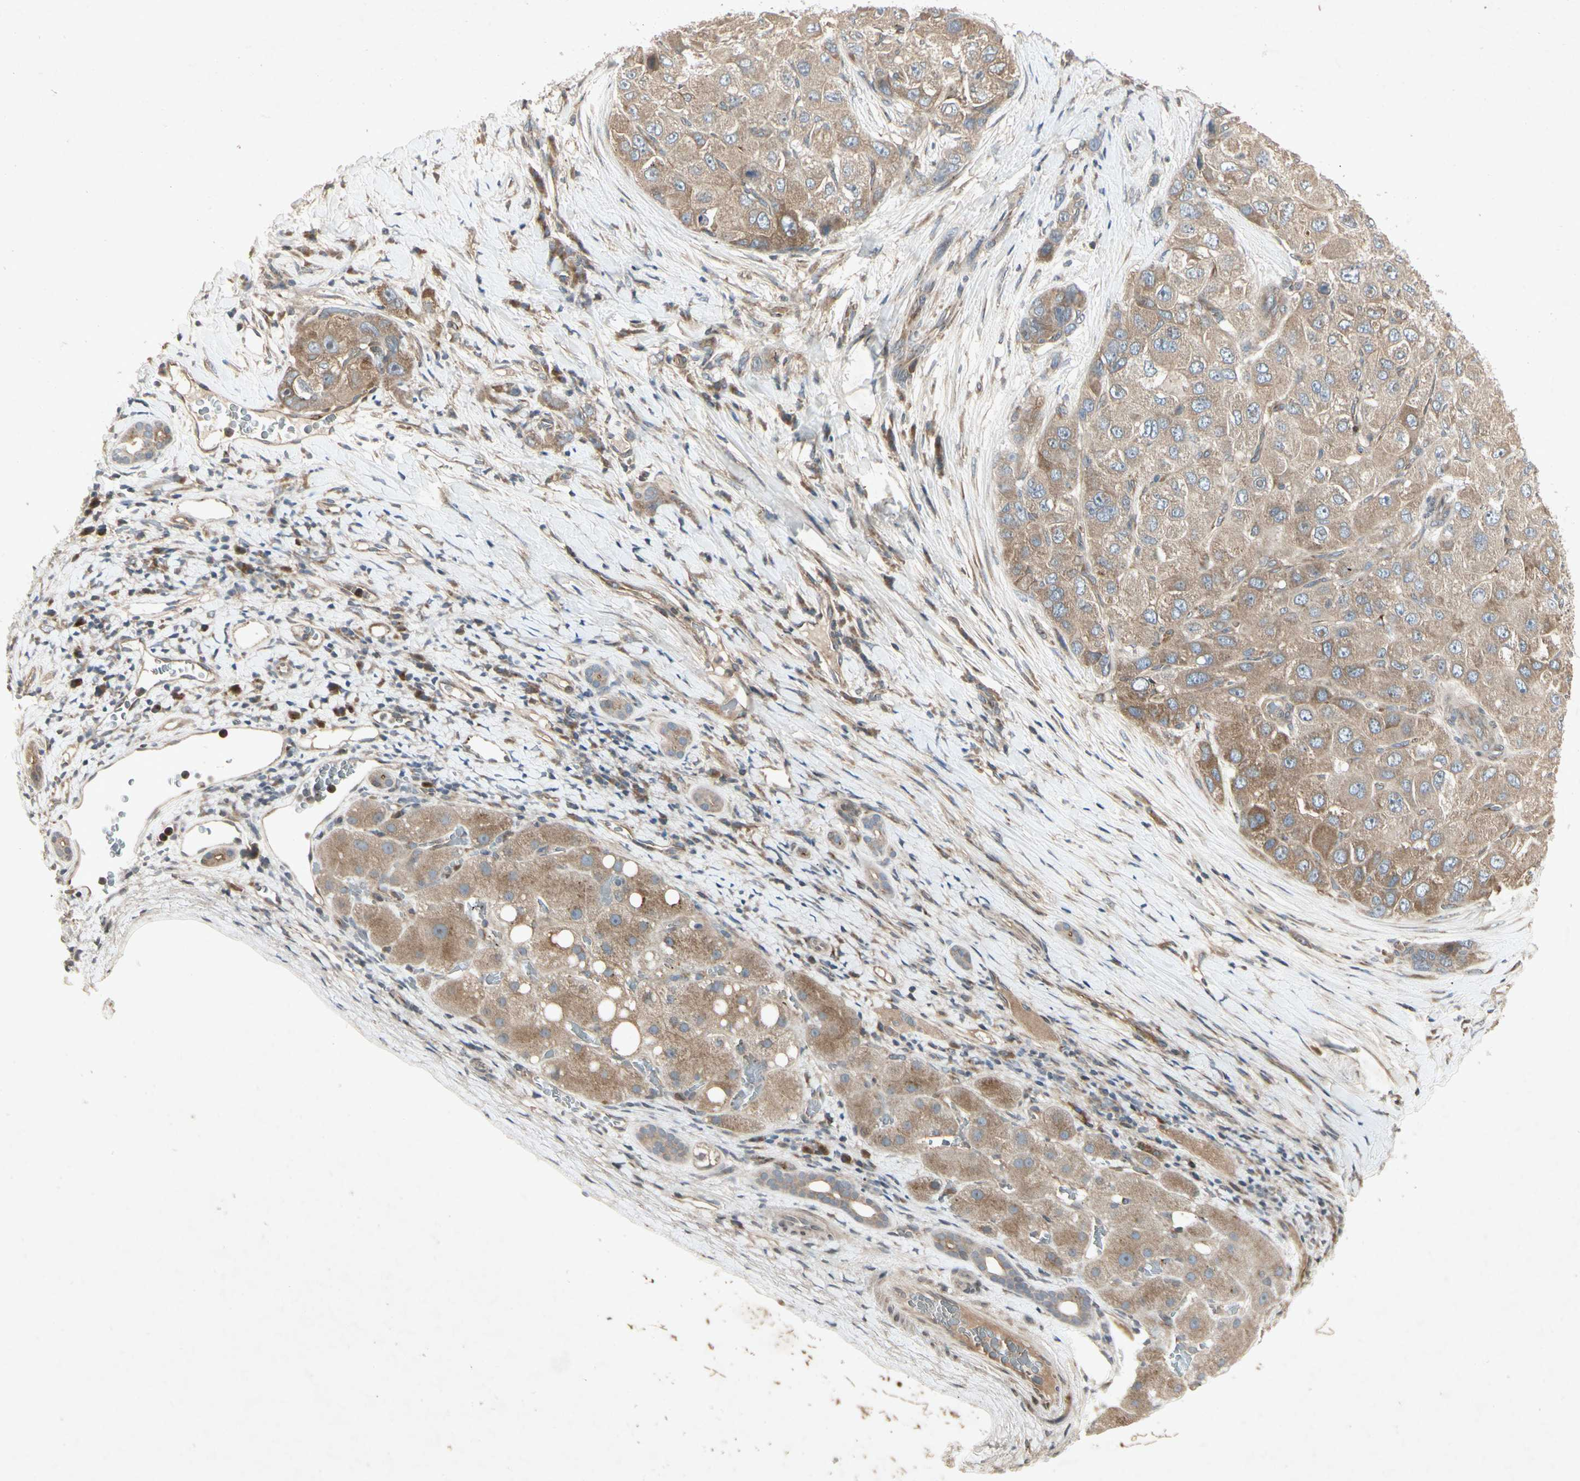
{"staining": {"intensity": "moderate", "quantity": ">75%", "location": "cytoplasmic/membranous"}, "tissue": "liver cancer", "cell_type": "Tumor cells", "image_type": "cancer", "snomed": [{"axis": "morphology", "description": "Carcinoma, Hepatocellular, NOS"}, {"axis": "topography", "description": "Liver"}], "caption": "Human hepatocellular carcinoma (liver) stained with a protein marker exhibits moderate staining in tumor cells.", "gene": "TEK", "patient": {"sex": "male", "age": 80}}